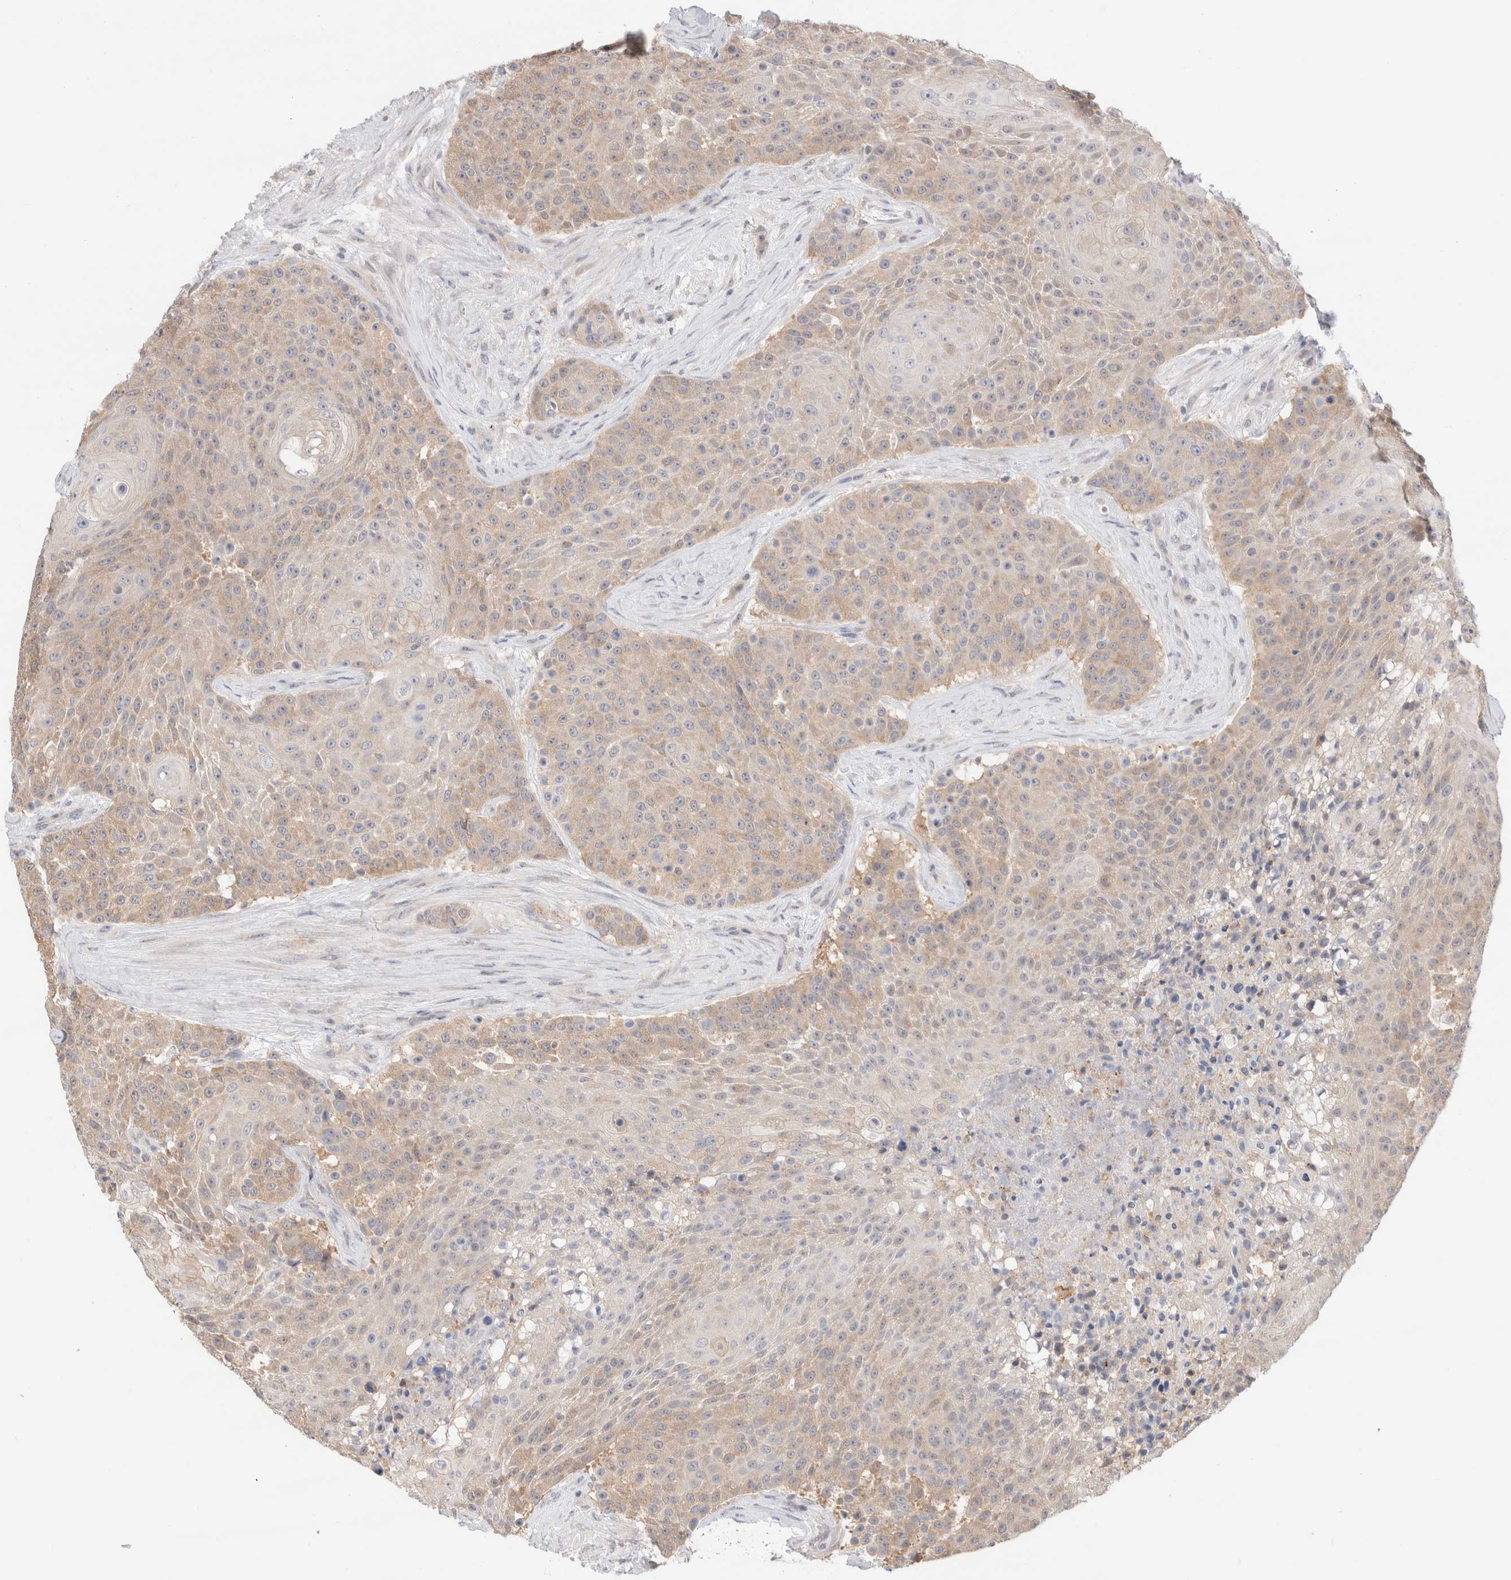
{"staining": {"intensity": "weak", "quantity": "25%-75%", "location": "cytoplasmic/membranous"}, "tissue": "urothelial cancer", "cell_type": "Tumor cells", "image_type": "cancer", "snomed": [{"axis": "morphology", "description": "Urothelial carcinoma, High grade"}, {"axis": "topography", "description": "Urinary bladder"}], "caption": "Immunohistochemical staining of high-grade urothelial carcinoma demonstrates weak cytoplasmic/membranous protein expression in approximately 25%-75% of tumor cells.", "gene": "C17orf97", "patient": {"sex": "female", "age": 63}}